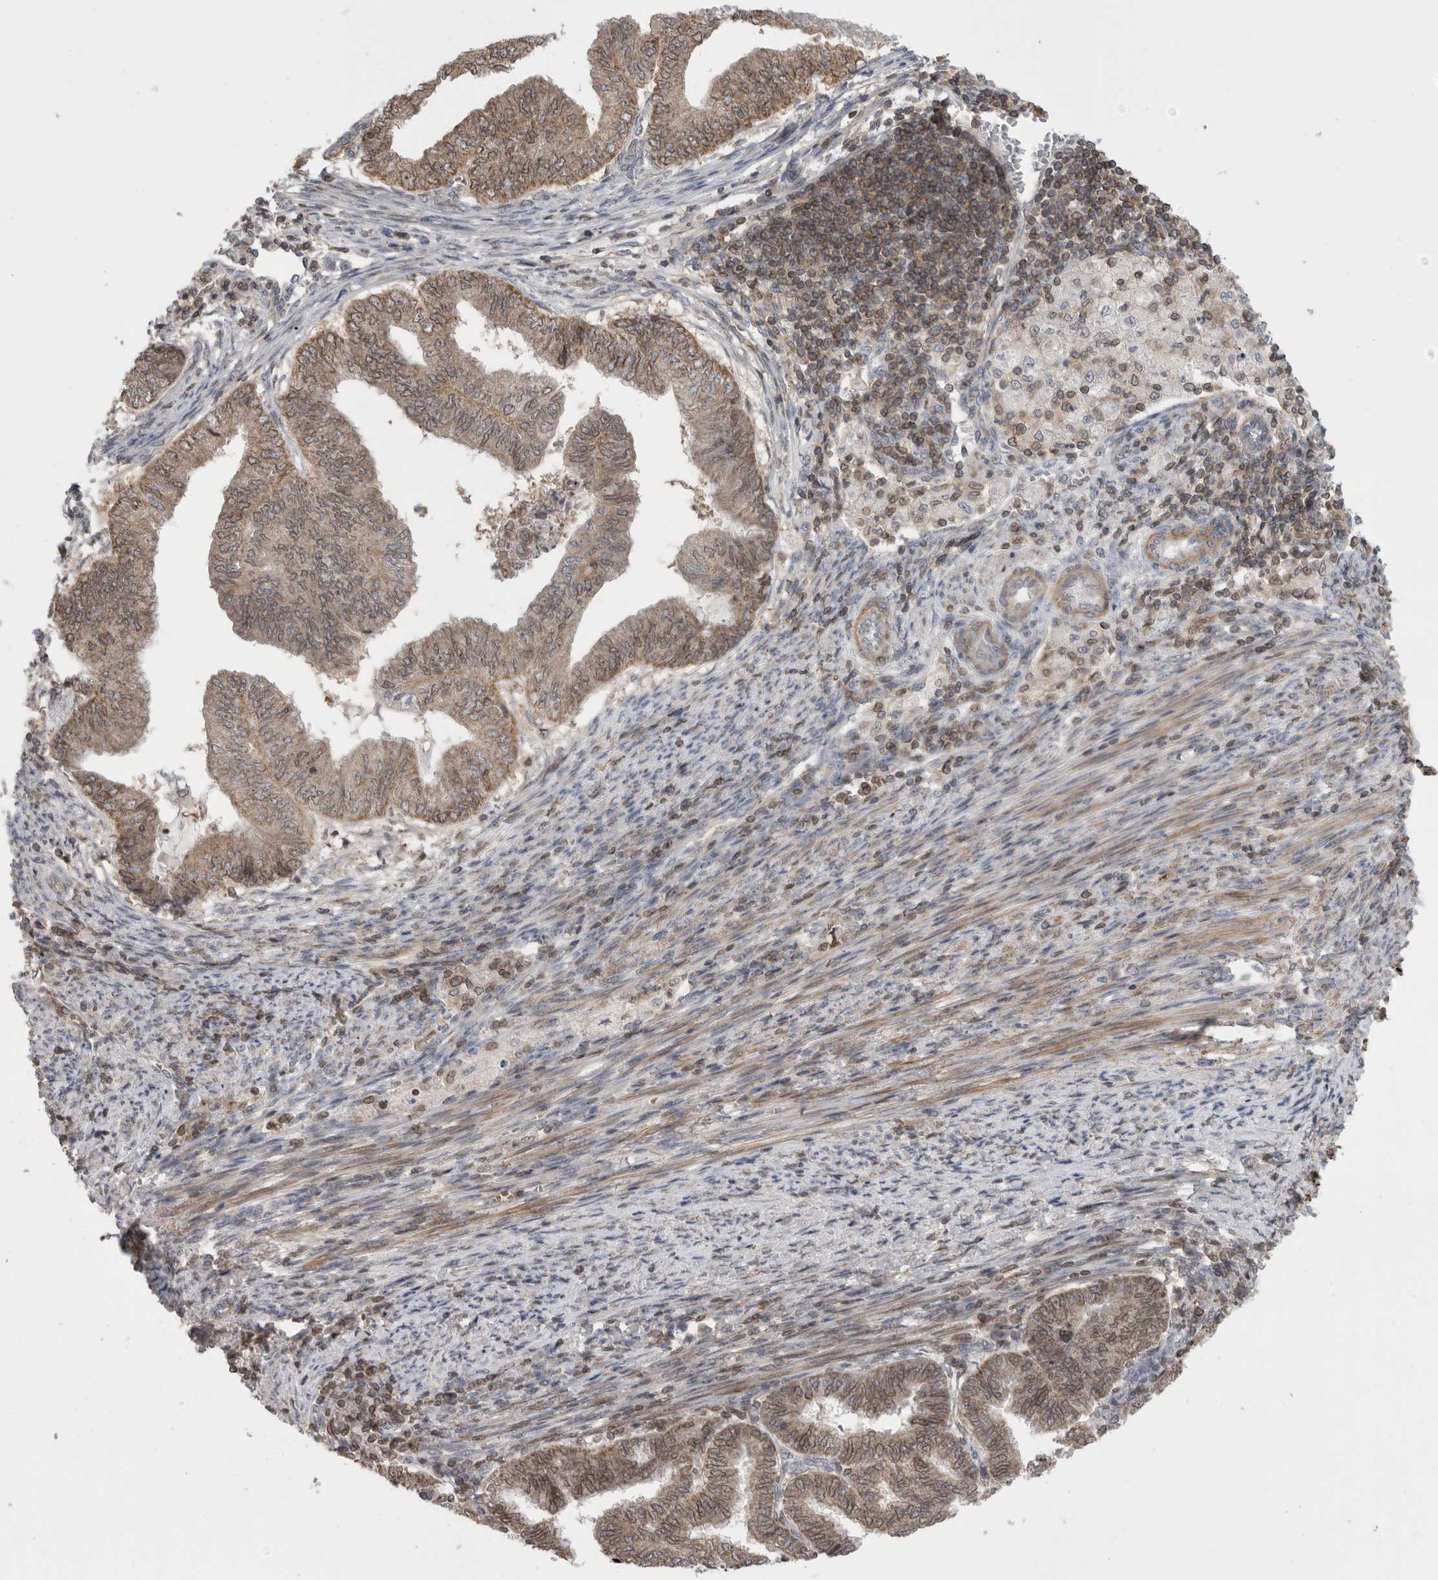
{"staining": {"intensity": "weak", "quantity": ">75%", "location": "cytoplasmic/membranous,nuclear"}, "tissue": "endometrial cancer", "cell_type": "Tumor cells", "image_type": "cancer", "snomed": [{"axis": "morphology", "description": "Polyp, NOS"}, {"axis": "morphology", "description": "Adenocarcinoma, NOS"}, {"axis": "morphology", "description": "Adenoma, NOS"}, {"axis": "topography", "description": "Endometrium"}], "caption": "The histopathology image shows immunohistochemical staining of endometrial cancer. There is weak cytoplasmic/membranous and nuclear positivity is identified in about >75% of tumor cells.", "gene": "DARS2", "patient": {"sex": "female", "age": 79}}